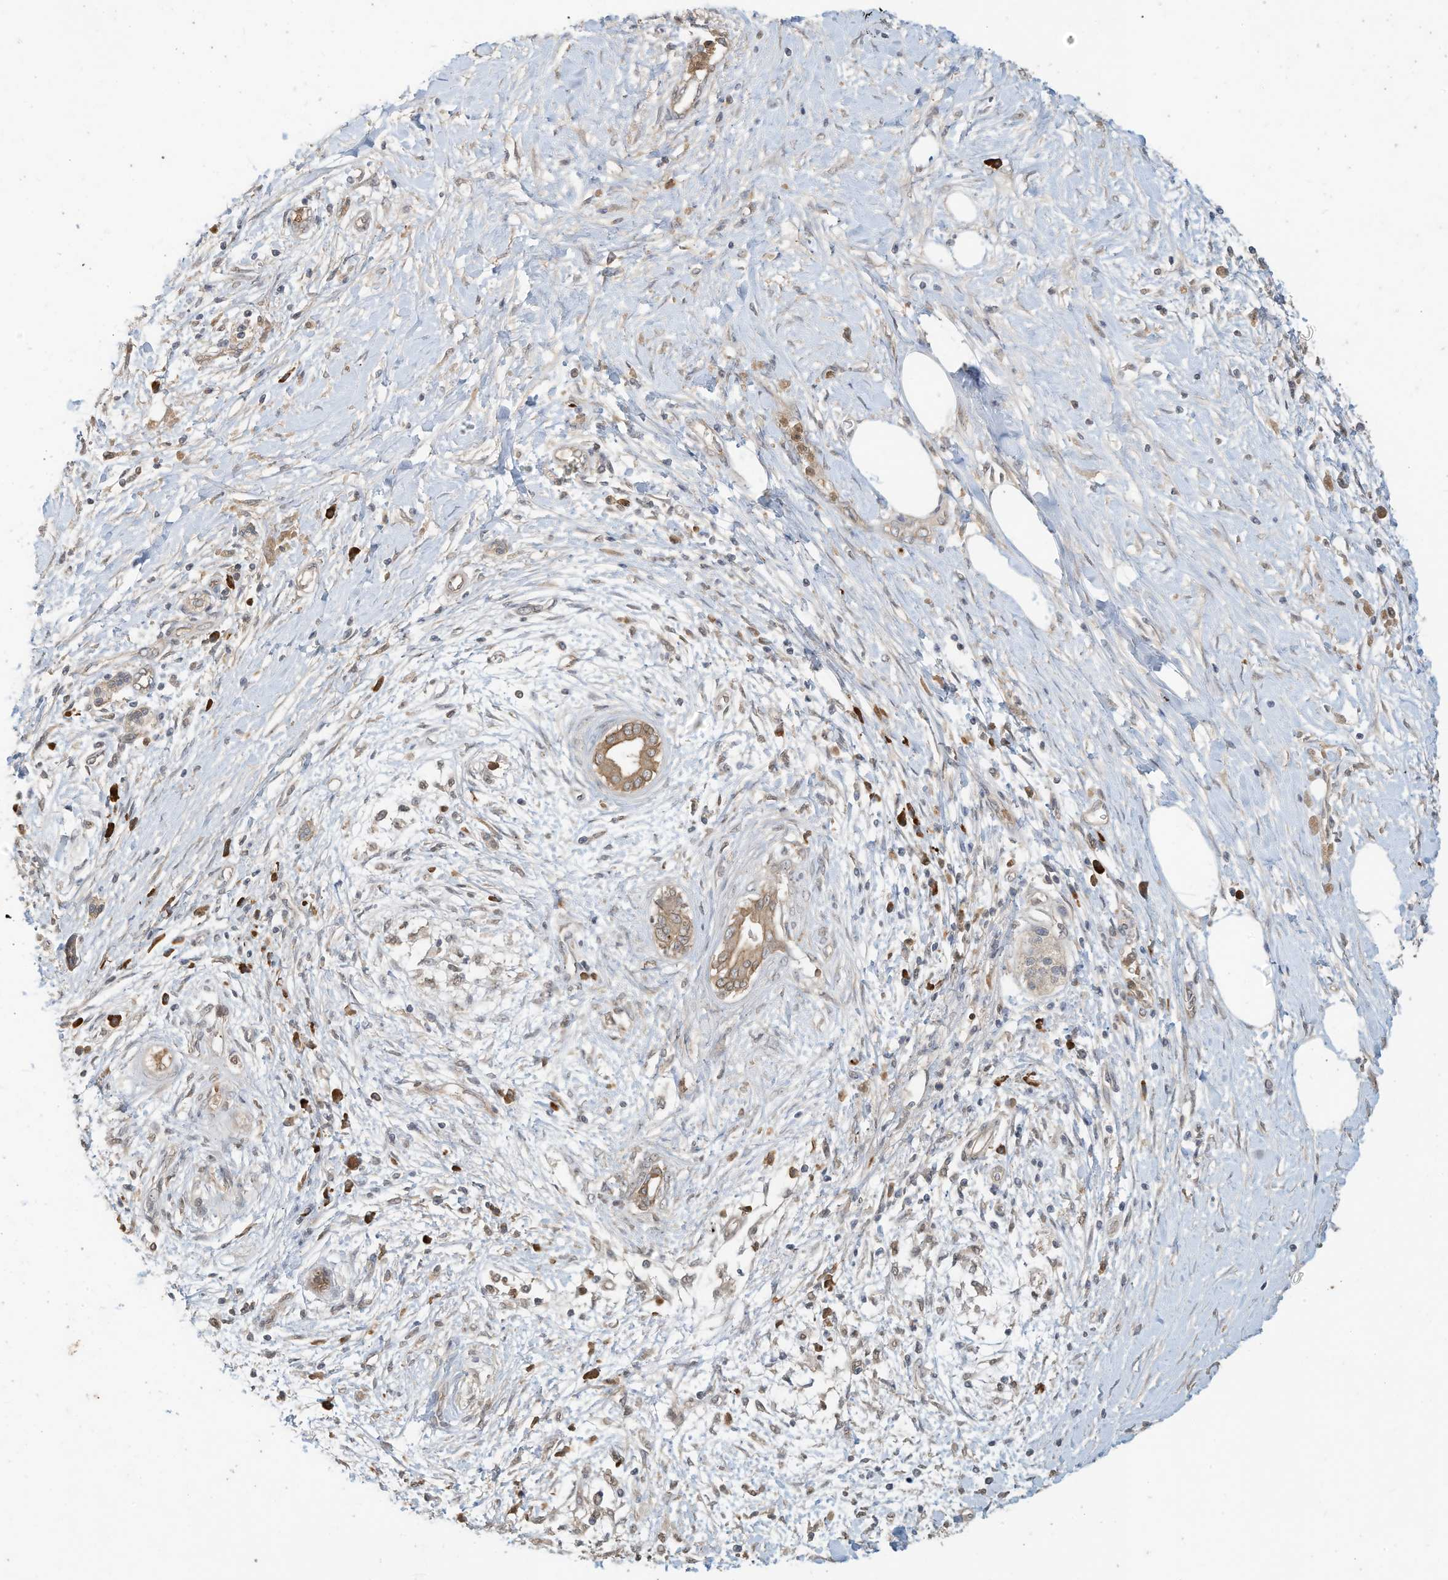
{"staining": {"intensity": "moderate", "quantity": ">75%", "location": "cytoplasmic/membranous"}, "tissue": "pancreatic cancer", "cell_type": "Tumor cells", "image_type": "cancer", "snomed": [{"axis": "morphology", "description": "Adenocarcinoma, NOS"}, {"axis": "topography", "description": "Pancreas"}], "caption": "Pancreatic cancer stained with a brown dye demonstrates moderate cytoplasmic/membranous positive staining in about >75% of tumor cells.", "gene": "OFD1", "patient": {"sex": "male", "age": 58}}